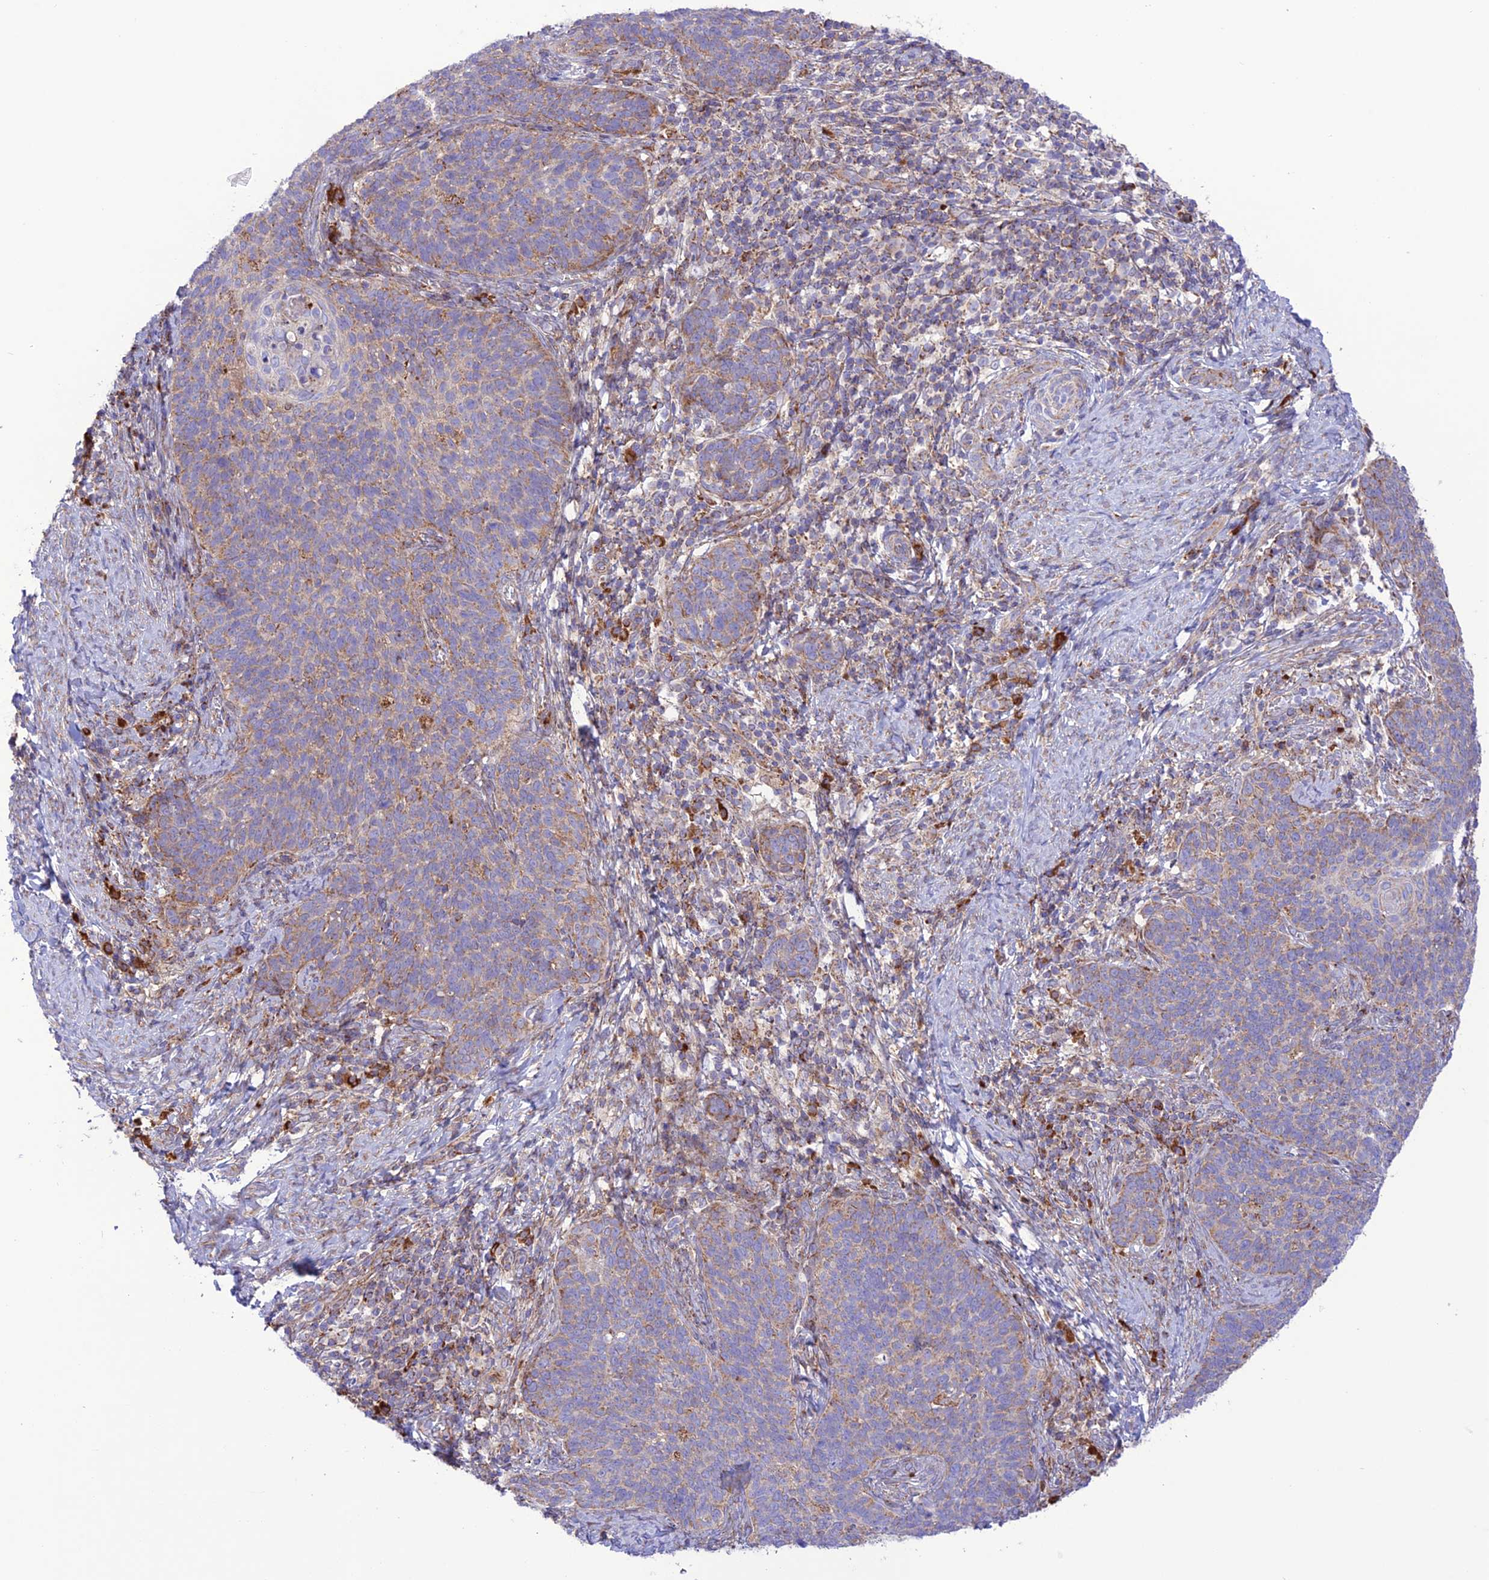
{"staining": {"intensity": "weak", "quantity": "25%-75%", "location": "cytoplasmic/membranous"}, "tissue": "cervical cancer", "cell_type": "Tumor cells", "image_type": "cancer", "snomed": [{"axis": "morphology", "description": "Normal tissue, NOS"}, {"axis": "morphology", "description": "Squamous cell carcinoma, NOS"}, {"axis": "topography", "description": "Cervix"}], "caption": "Immunohistochemistry (DAB (3,3'-diaminobenzidine)) staining of human squamous cell carcinoma (cervical) shows weak cytoplasmic/membranous protein positivity in about 25%-75% of tumor cells.", "gene": "UAP1L1", "patient": {"sex": "female", "age": 39}}